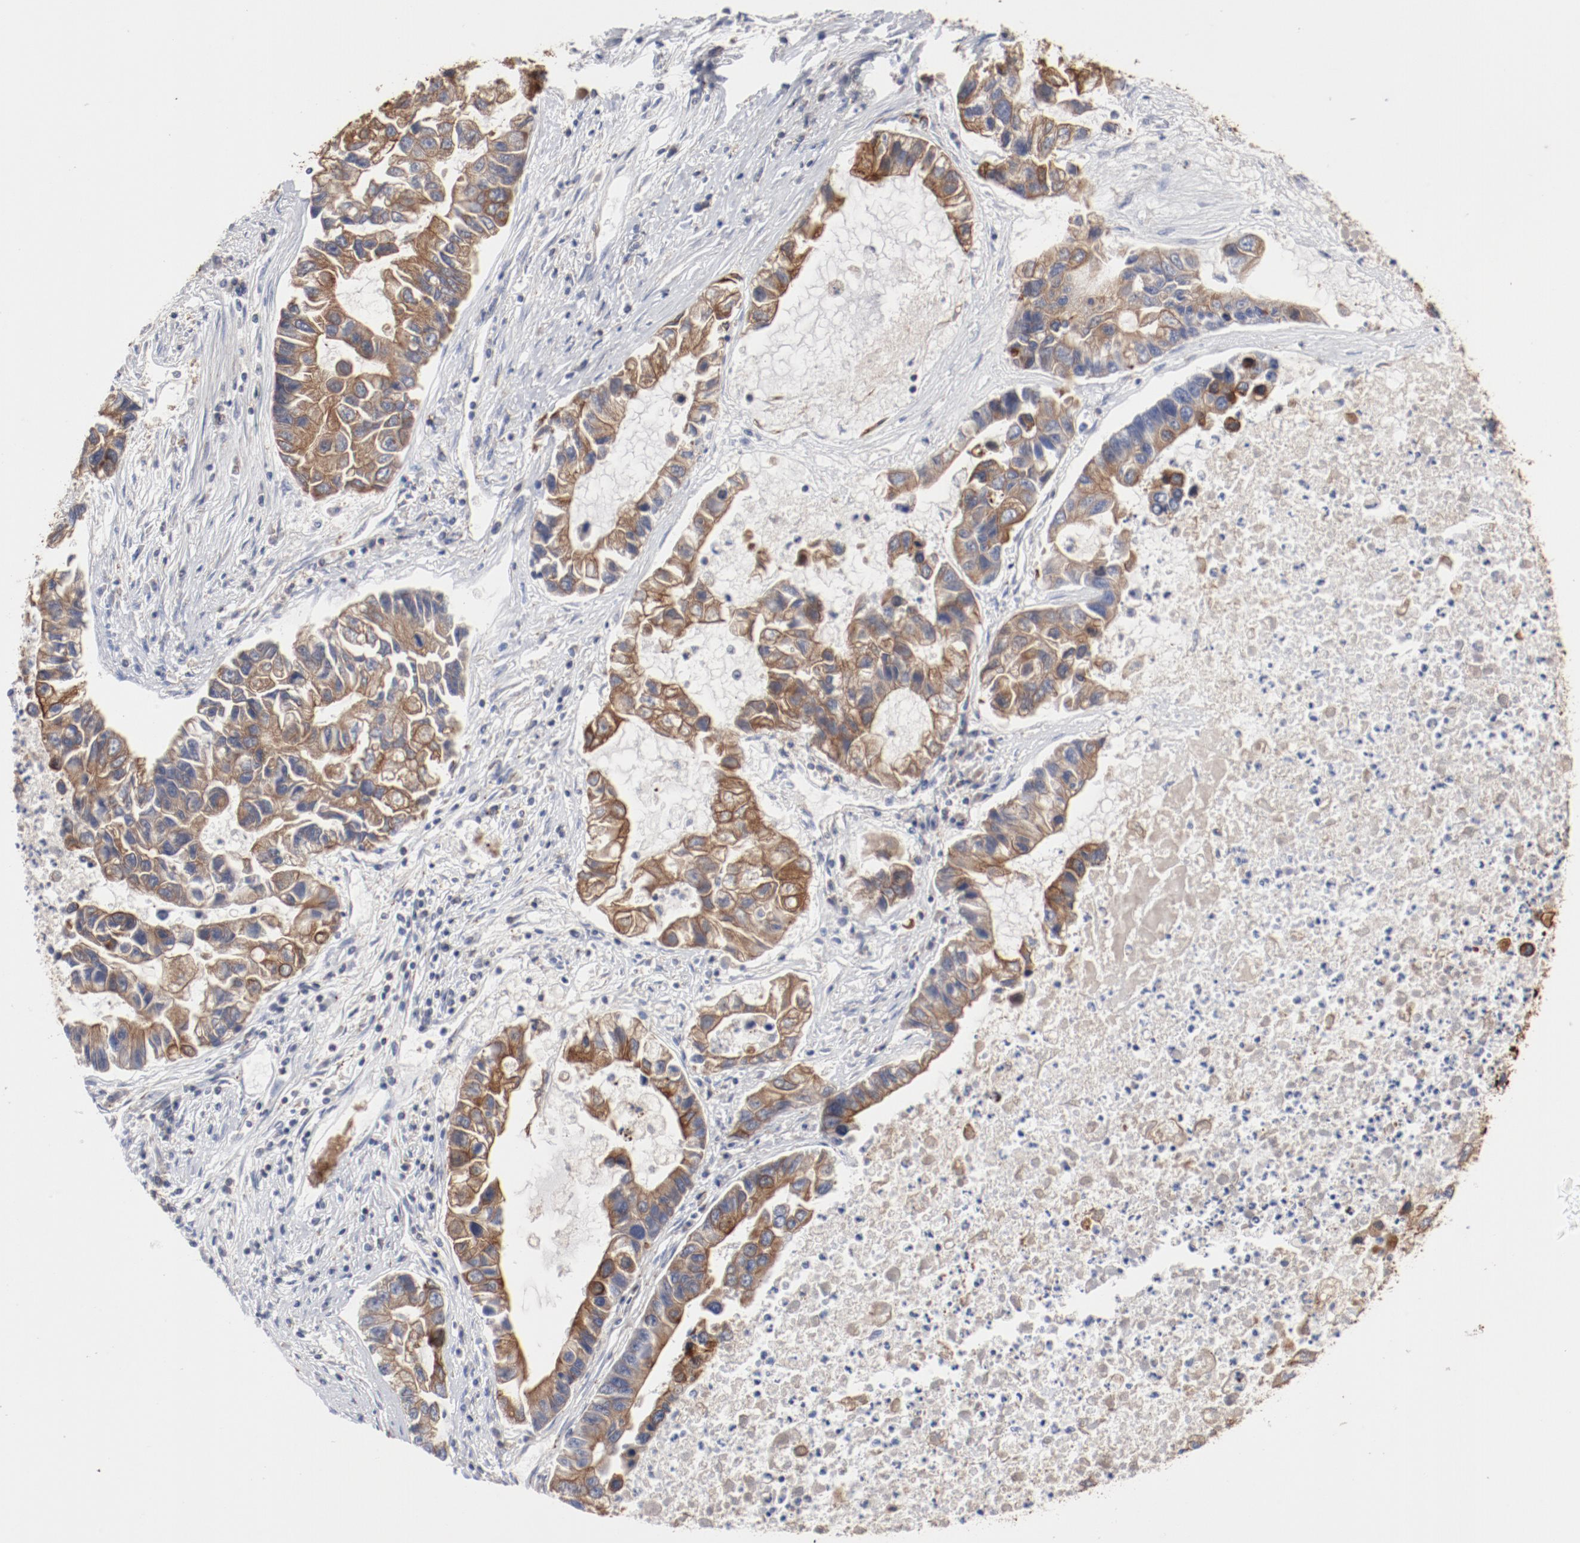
{"staining": {"intensity": "moderate", "quantity": ">75%", "location": "cytoplasmic/membranous"}, "tissue": "lung cancer", "cell_type": "Tumor cells", "image_type": "cancer", "snomed": [{"axis": "morphology", "description": "Adenocarcinoma, NOS"}, {"axis": "topography", "description": "Lung"}], "caption": "Immunohistochemistry (IHC) histopathology image of neoplastic tissue: human lung adenocarcinoma stained using immunohistochemistry (IHC) shows medium levels of moderate protein expression localized specifically in the cytoplasmic/membranous of tumor cells, appearing as a cytoplasmic/membranous brown color.", "gene": "TSPAN6", "patient": {"sex": "female", "age": 51}}